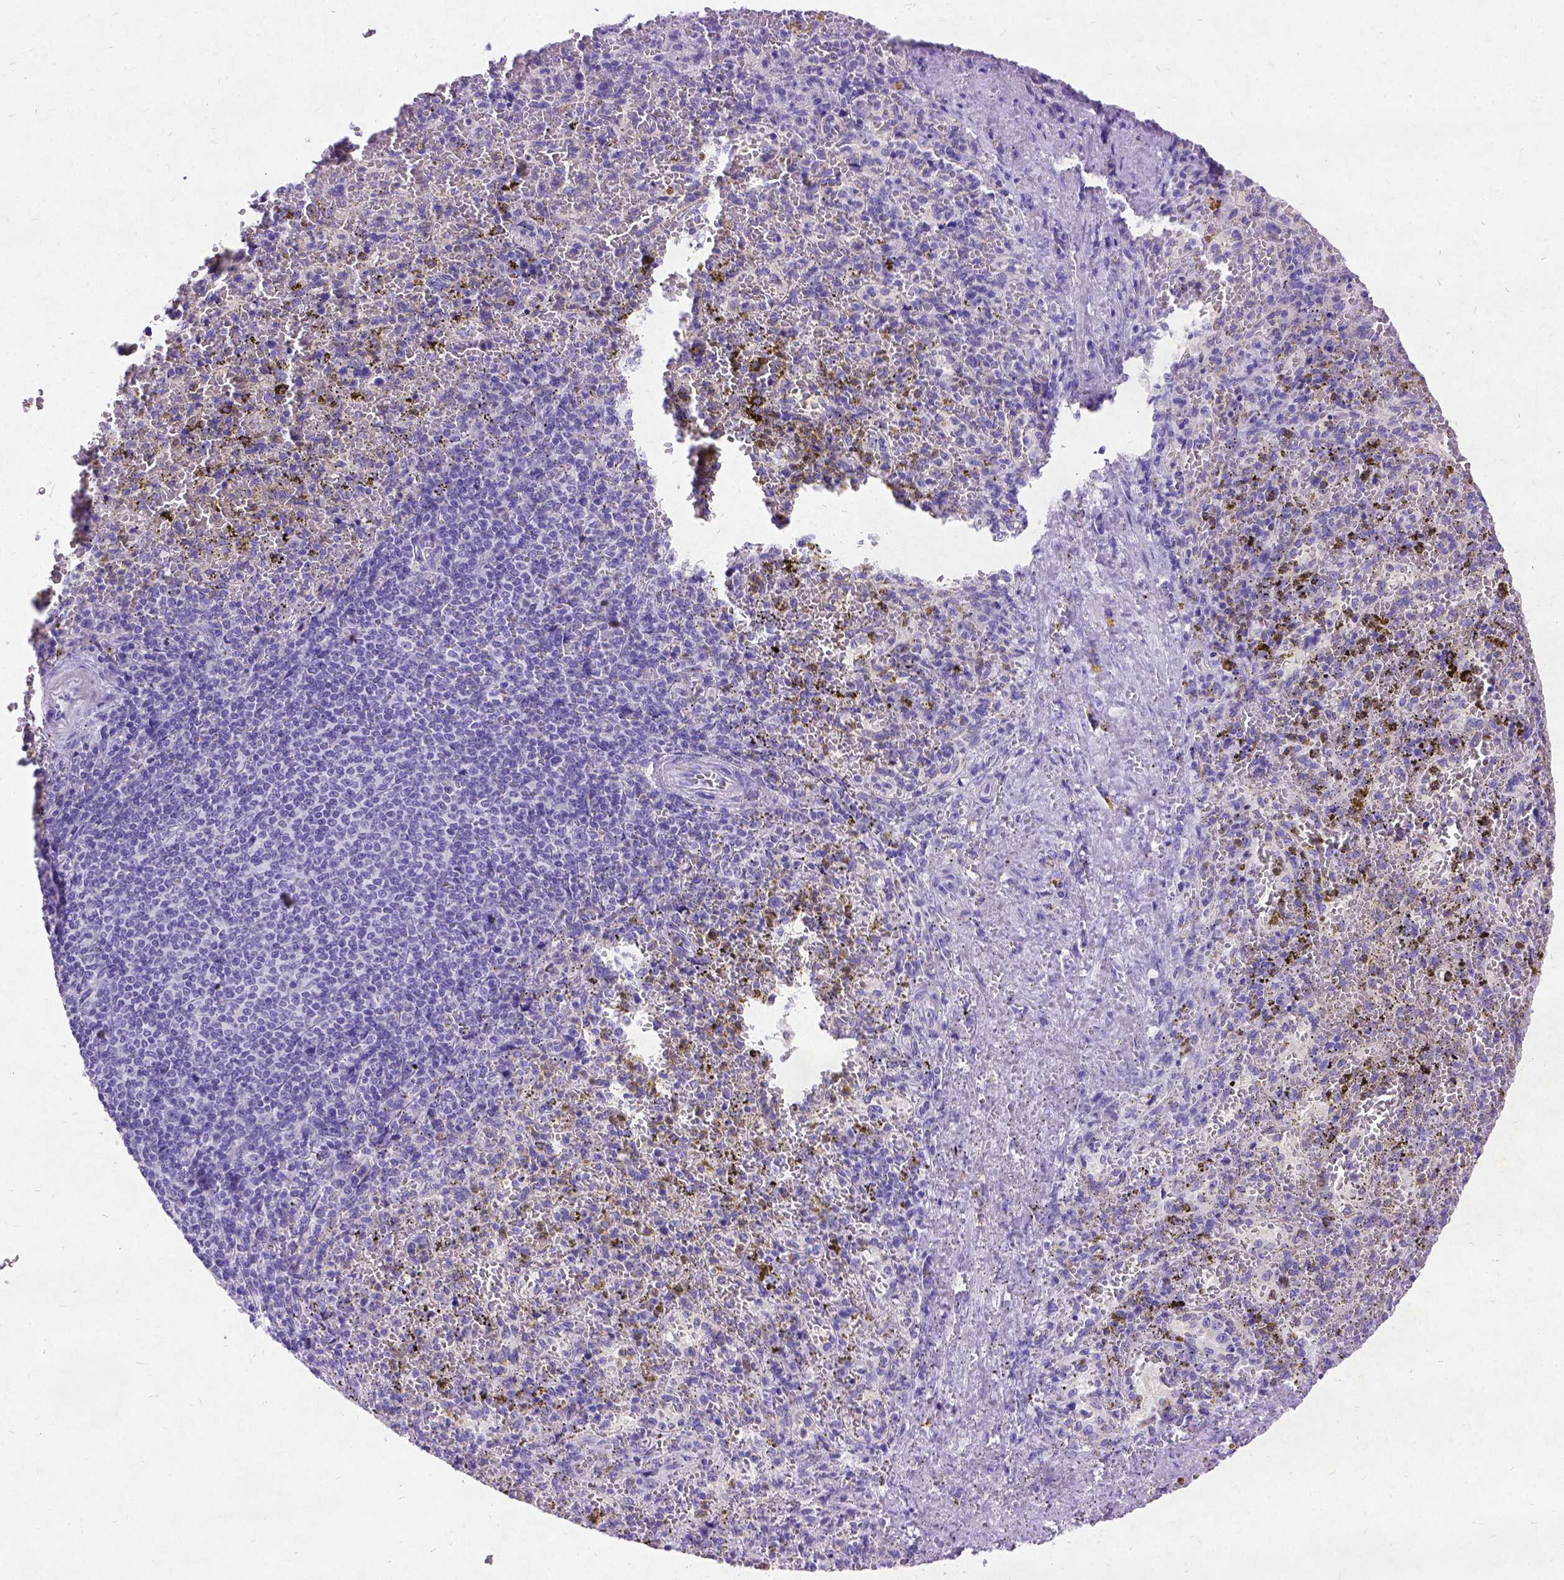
{"staining": {"intensity": "negative", "quantity": "none", "location": "none"}, "tissue": "spleen", "cell_type": "Cells in red pulp", "image_type": "normal", "snomed": [{"axis": "morphology", "description": "Normal tissue, NOS"}, {"axis": "topography", "description": "Spleen"}], "caption": "Photomicrograph shows no significant protein positivity in cells in red pulp of benign spleen. (DAB immunohistochemistry (IHC) with hematoxylin counter stain).", "gene": "NEUROD4", "patient": {"sex": "female", "age": 50}}